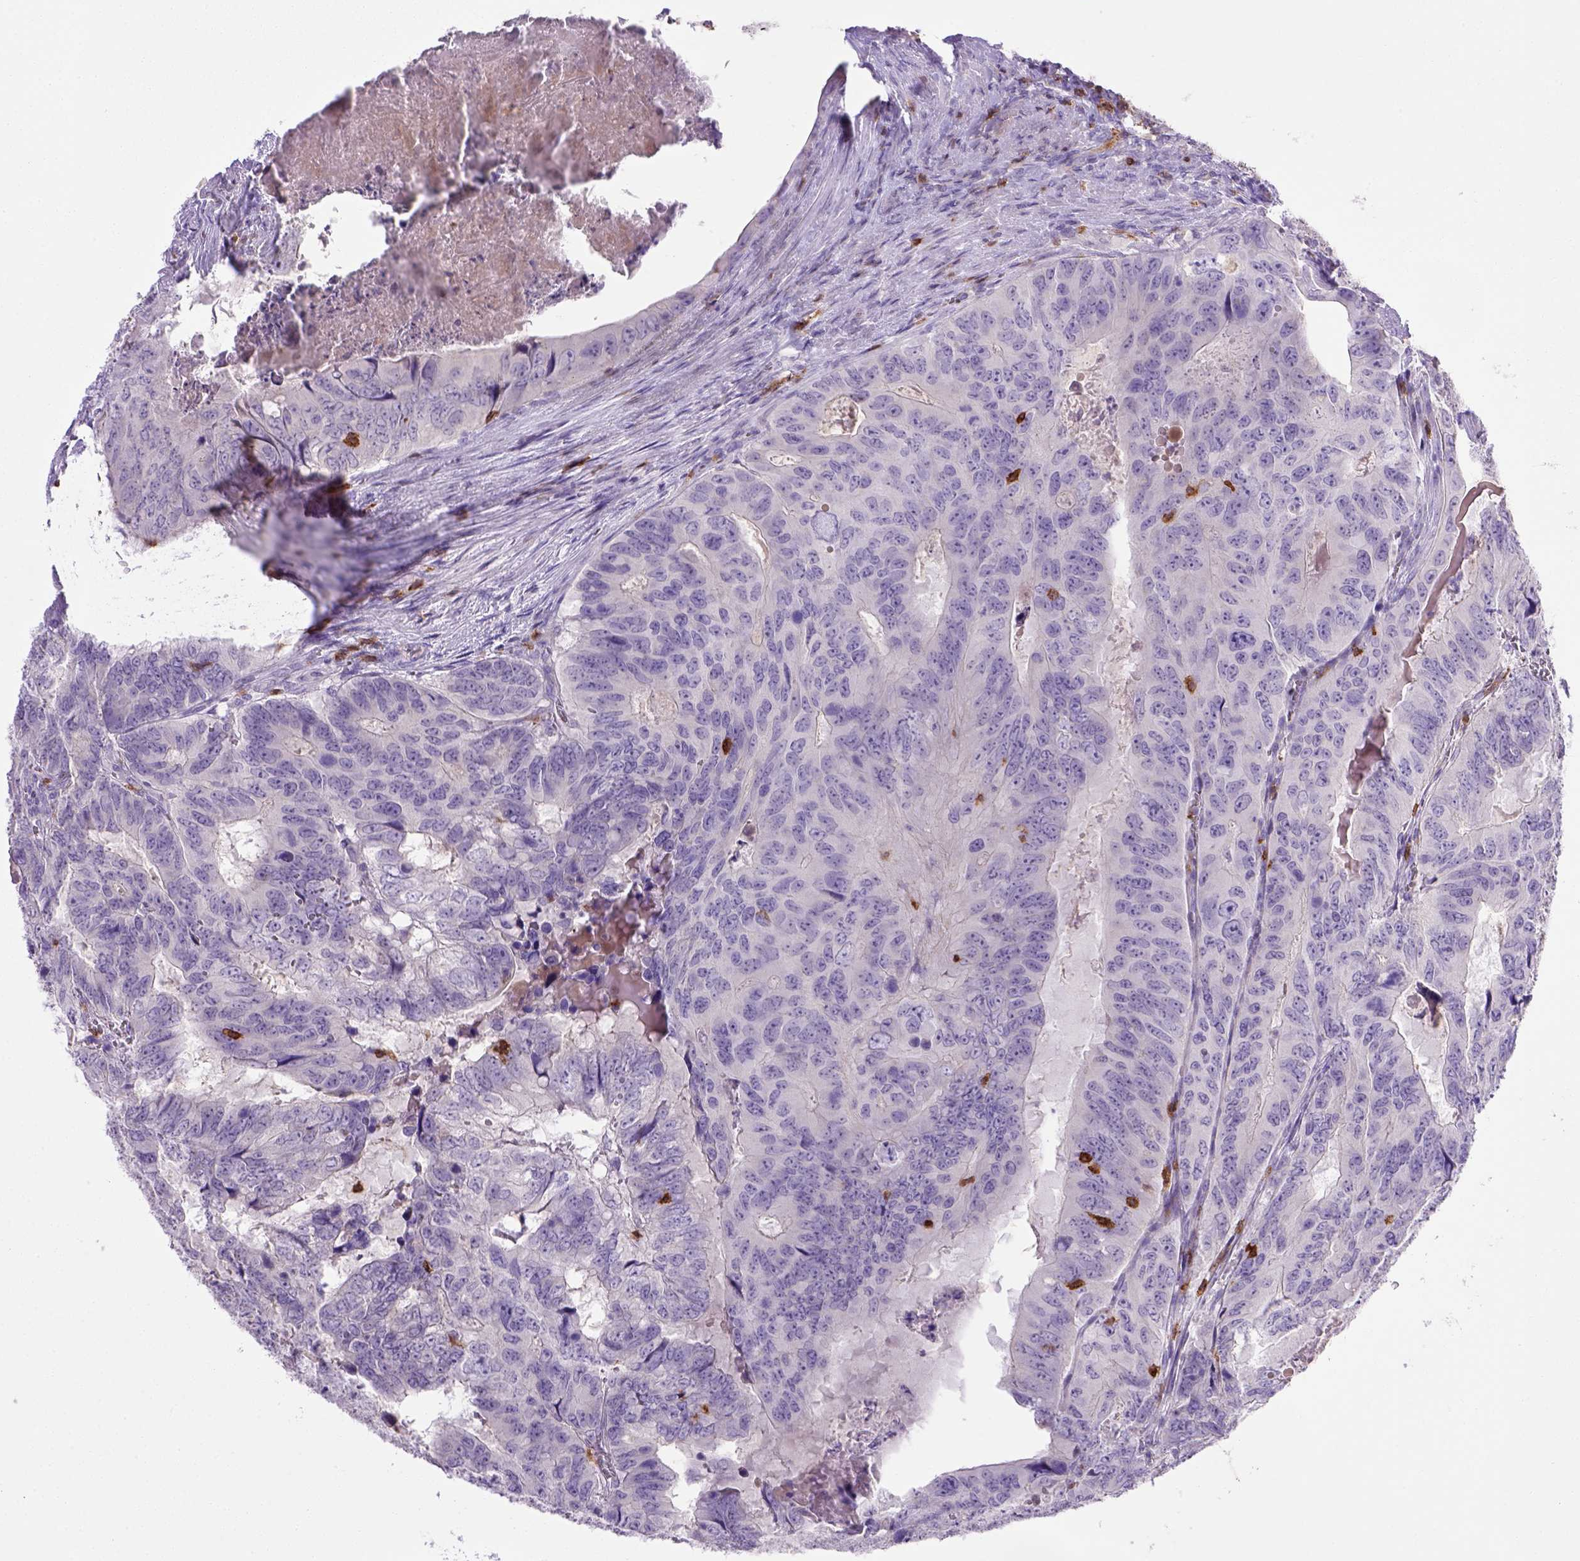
{"staining": {"intensity": "negative", "quantity": "none", "location": "none"}, "tissue": "colorectal cancer", "cell_type": "Tumor cells", "image_type": "cancer", "snomed": [{"axis": "morphology", "description": "Adenocarcinoma, NOS"}, {"axis": "topography", "description": "Colon"}], "caption": "This histopathology image is of colorectal cancer stained with immunohistochemistry to label a protein in brown with the nuclei are counter-stained blue. There is no expression in tumor cells.", "gene": "CD3E", "patient": {"sex": "male", "age": 79}}